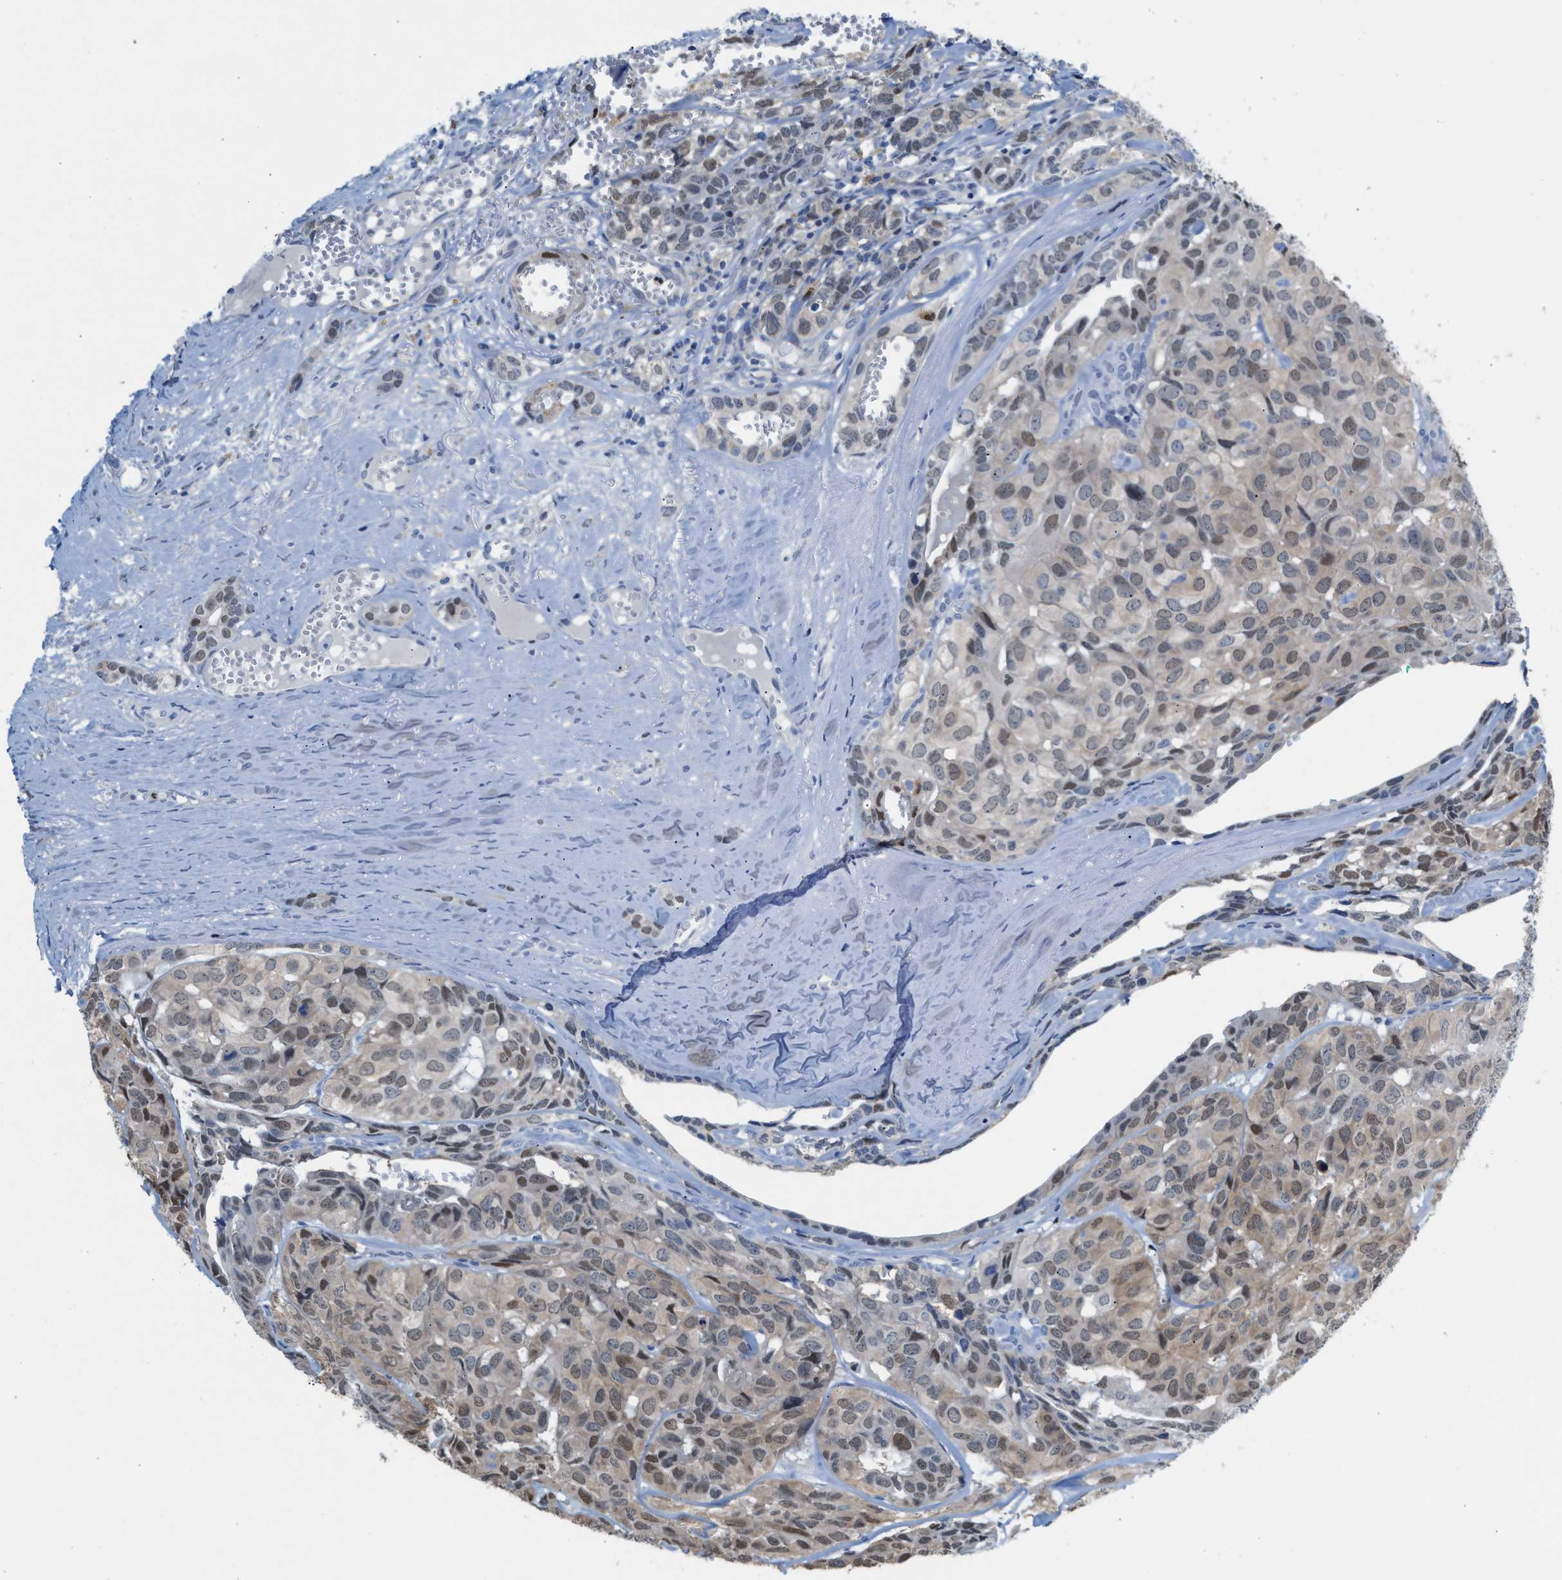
{"staining": {"intensity": "weak", "quantity": "25%-75%", "location": "cytoplasmic/membranous,nuclear"}, "tissue": "head and neck cancer", "cell_type": "Tumor cells", "image_type": "cancer", "snomed": [{"axis": "morphology", "description": "Adenocarcinoma, NOS"}, {"axis": "topography", "description": "Salivary gland, NOS"}, {"axis": "topography", "description": "Head-Neck"}], "caption": "Immunohistochemical staining of head and neck cancer (adenocarcinoma) reveals low levels of weak cytoplasmic/membranous and nuclear protein expression in approximately 25%-75% of tumor cells.", "gene": "PPM1D", "patient": {"sex": "female", "age": 76}}